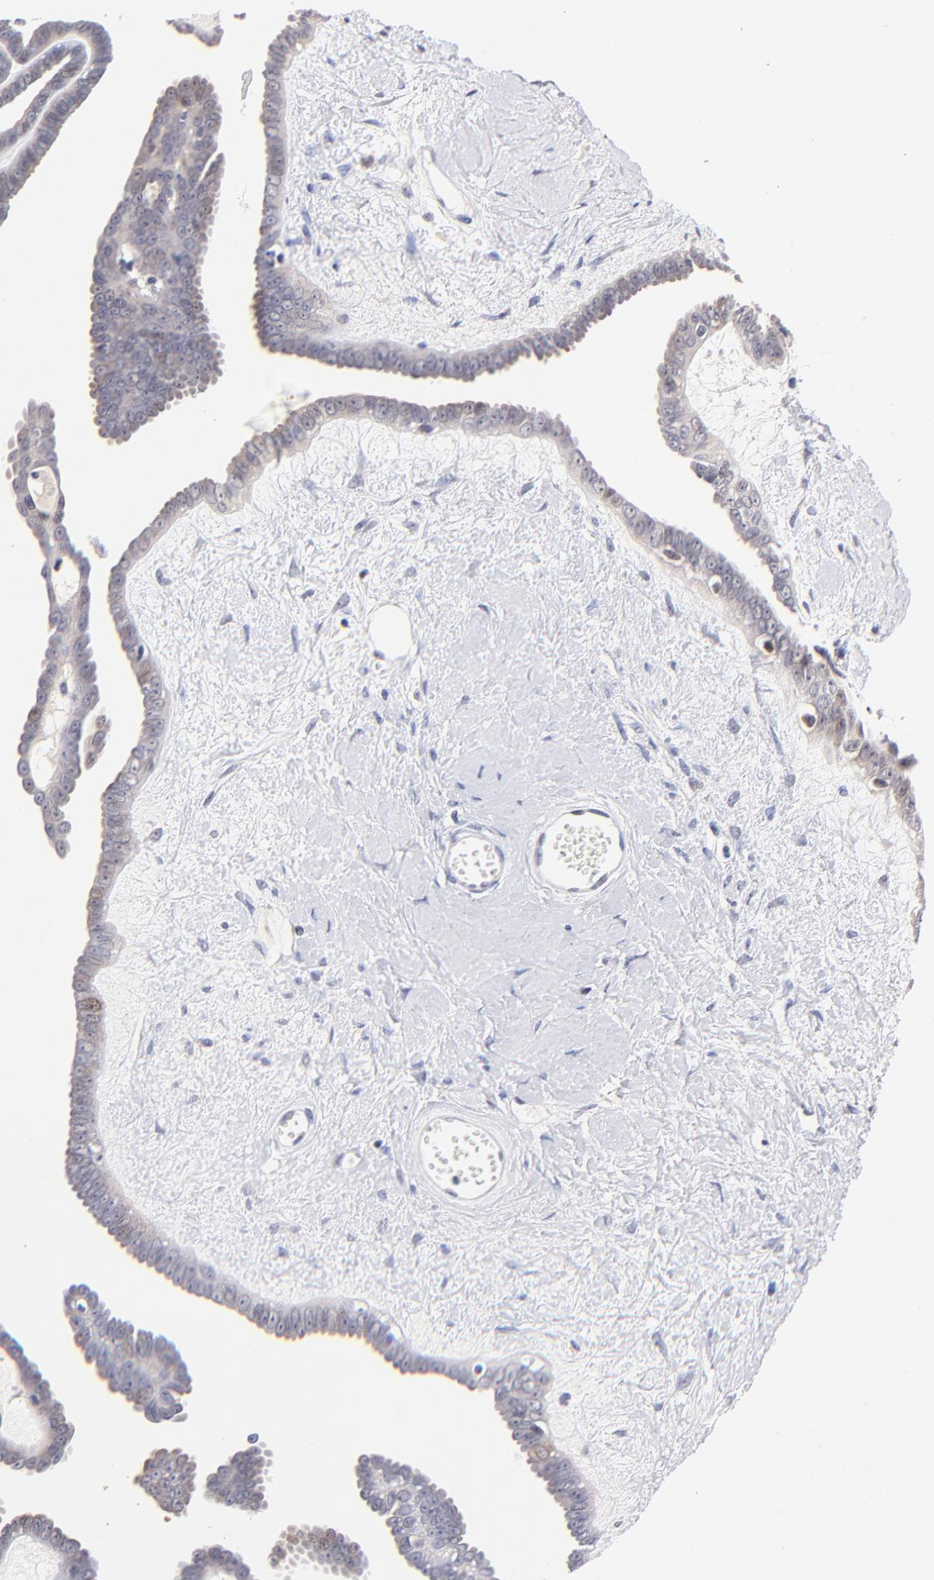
{"staining": {"intensity": "negative", "quantity": "none", "location": "none"}, "tissue": "ovarian cancer", "cell_type": "Tumor cells", "image_type": "cancer", "snomed": [{"axis": "morphology", "description": "Cystadenocarcinoma, serous, NOS"}, {"axis": "topography", "description": "Ovary"}], "caption": "This micrograph is of ovarian cancer stained with immunohistochemistry (IHC) to label a protein in brown with the nuclei are counter-stained blue. There is no expression in tumor cells.", "gene": "ZNF155", "patient": {"sex": "female", "age": 71}}